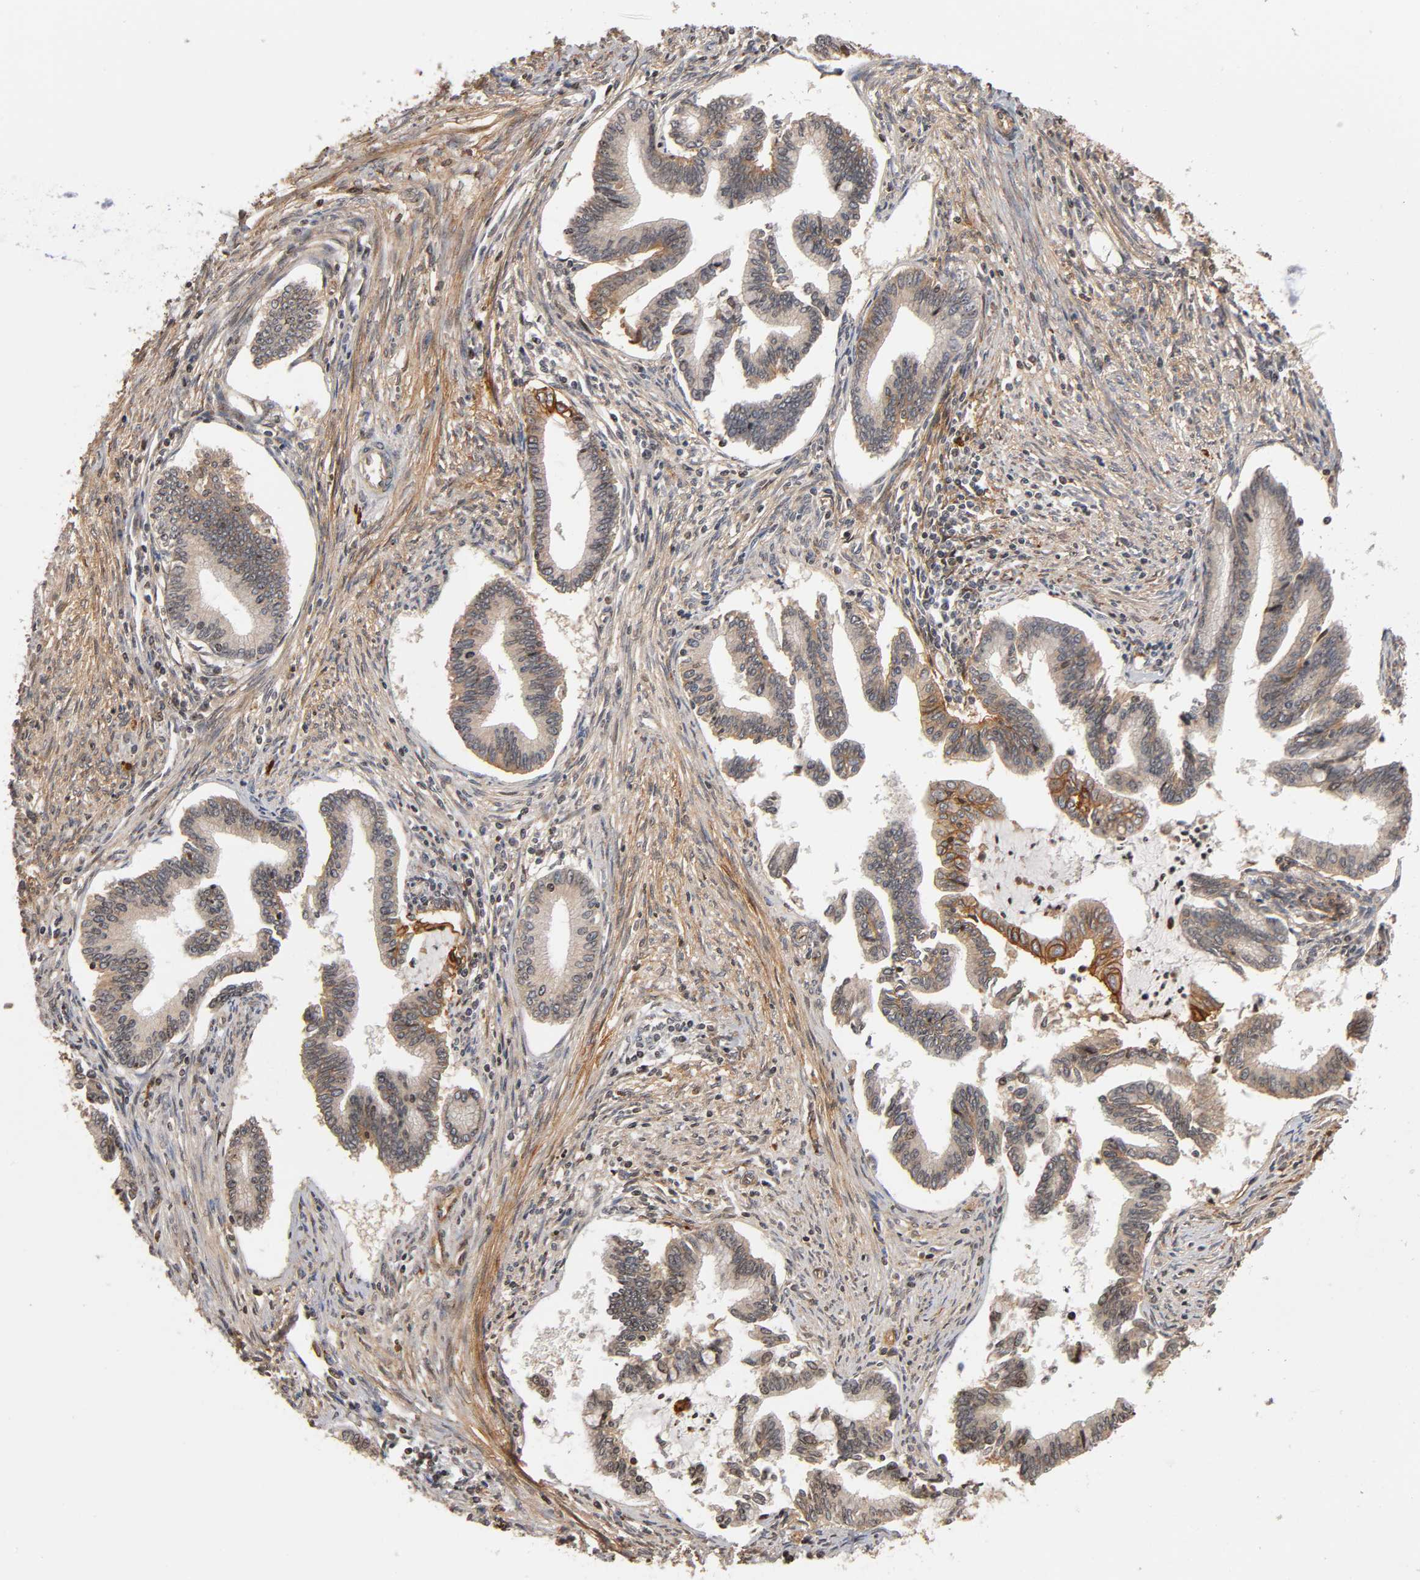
{"staining": {"intensity": "weak", "quantity": "<25%", "location": "cytoplasmic/membranous"}, "tissue": "cervical cancer", "cell_type": "Tumor cells", "image_type": "cancer", "snomed": [{"axis": "morphology", "description": "Adenocarcinoma, NOS"}, {"axis": "topography", "description": "Cervix"}], "caption": "Protein analysis of cervical cancer (adenocarcinoma) shows no significant expression in tumor cells.", "gene": "ITGAV", "patient": {"sex": "female", "age": 36}}